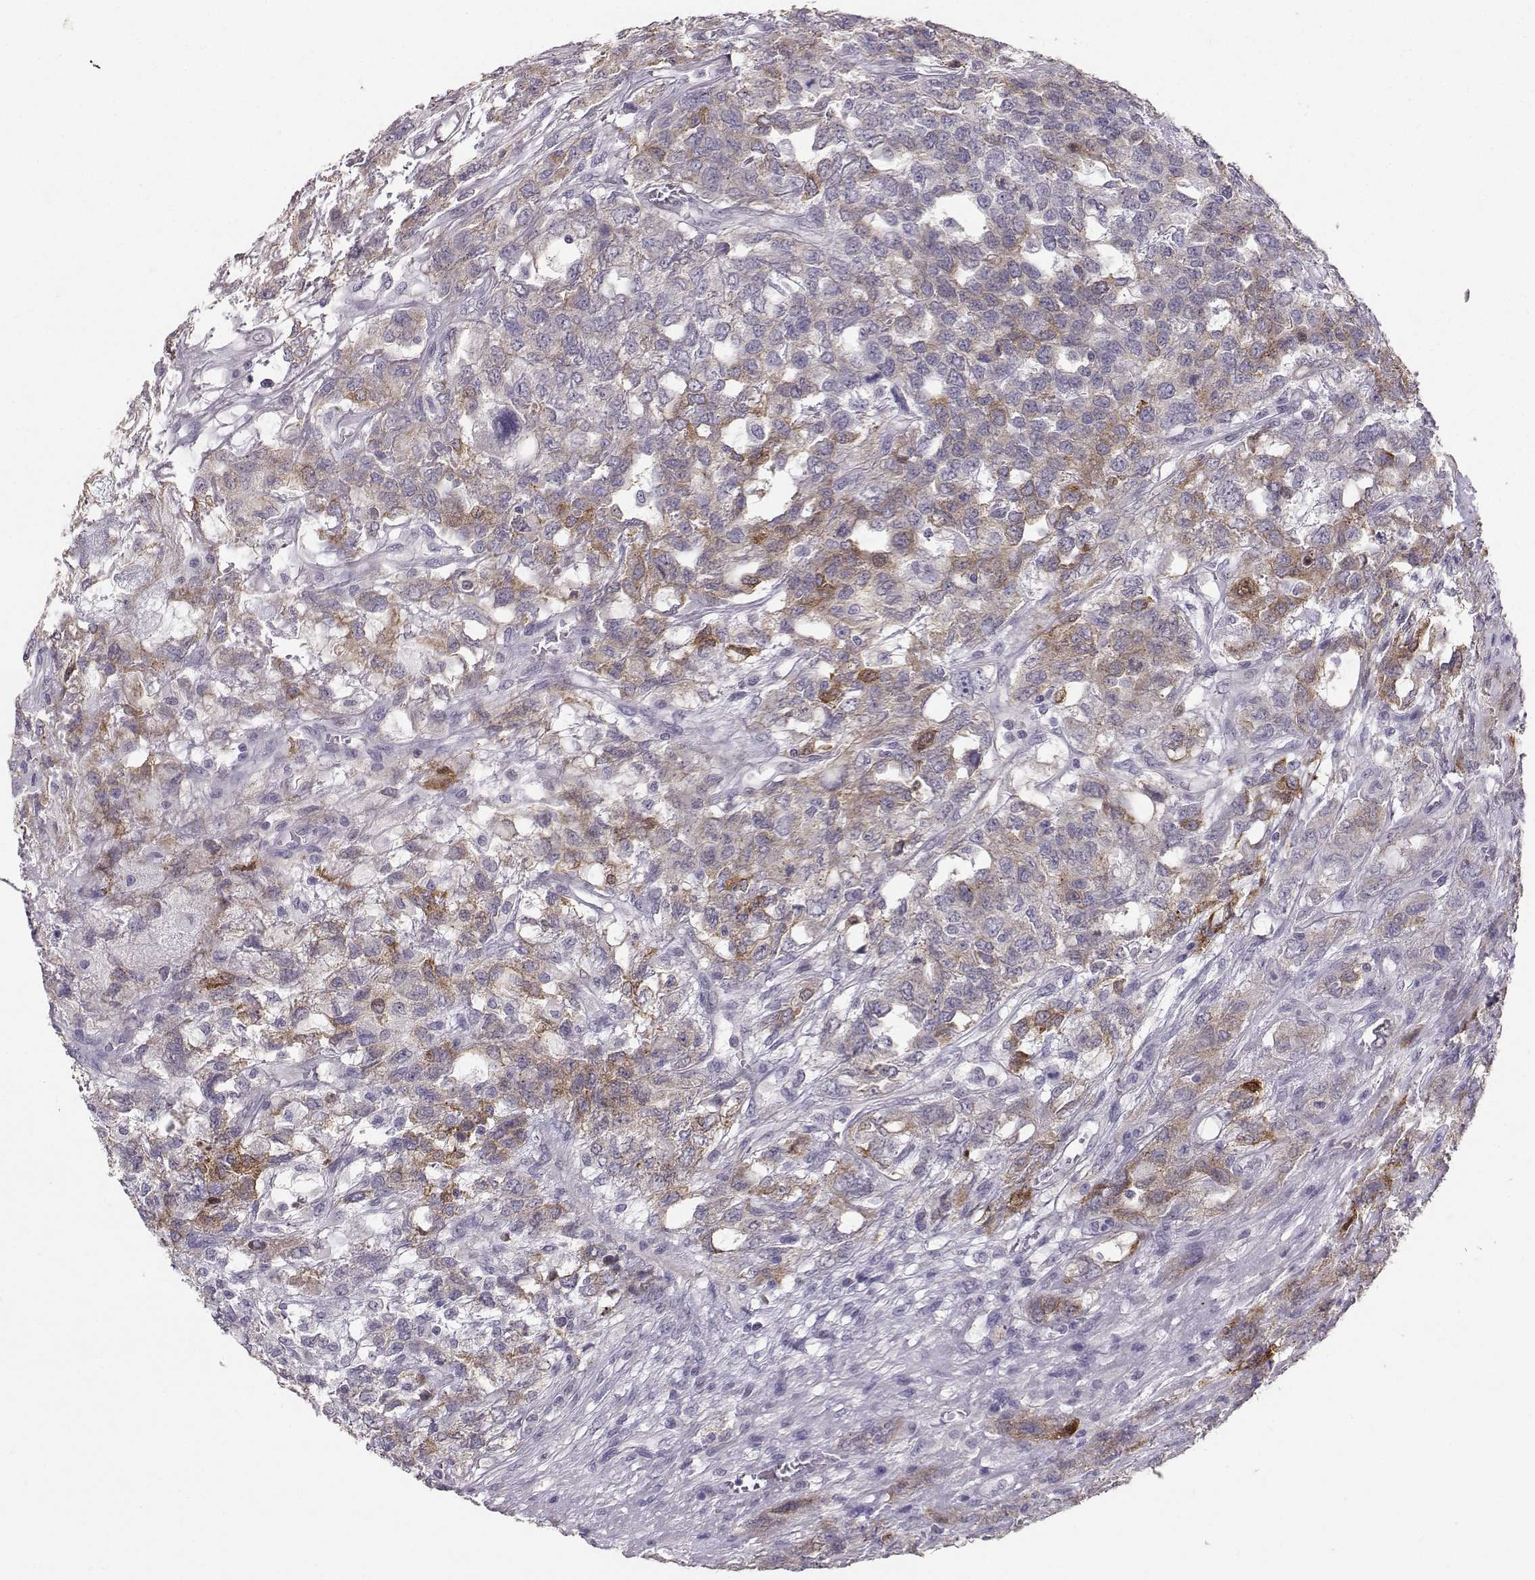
{"staining": {"intensity": "moderate", "quantity": "<25%", "location": "cytoplasmic/membranous"}, "tissue": "testis cancer", "cell_type": "Tumor cells", "image_type": "cancer", "snomed": [{"axis": "morphology", "description": "Seminoma, NOS"}, {"axis": "topography", "description": "Testis"}], "caption": "Protein staining demonstrates moderate cytoplasmic/membranous staining in about <25% of tumor cells in seminoma (testis).", "gene": "PKP2", "patient": {"sex": "male", "age": 52}}